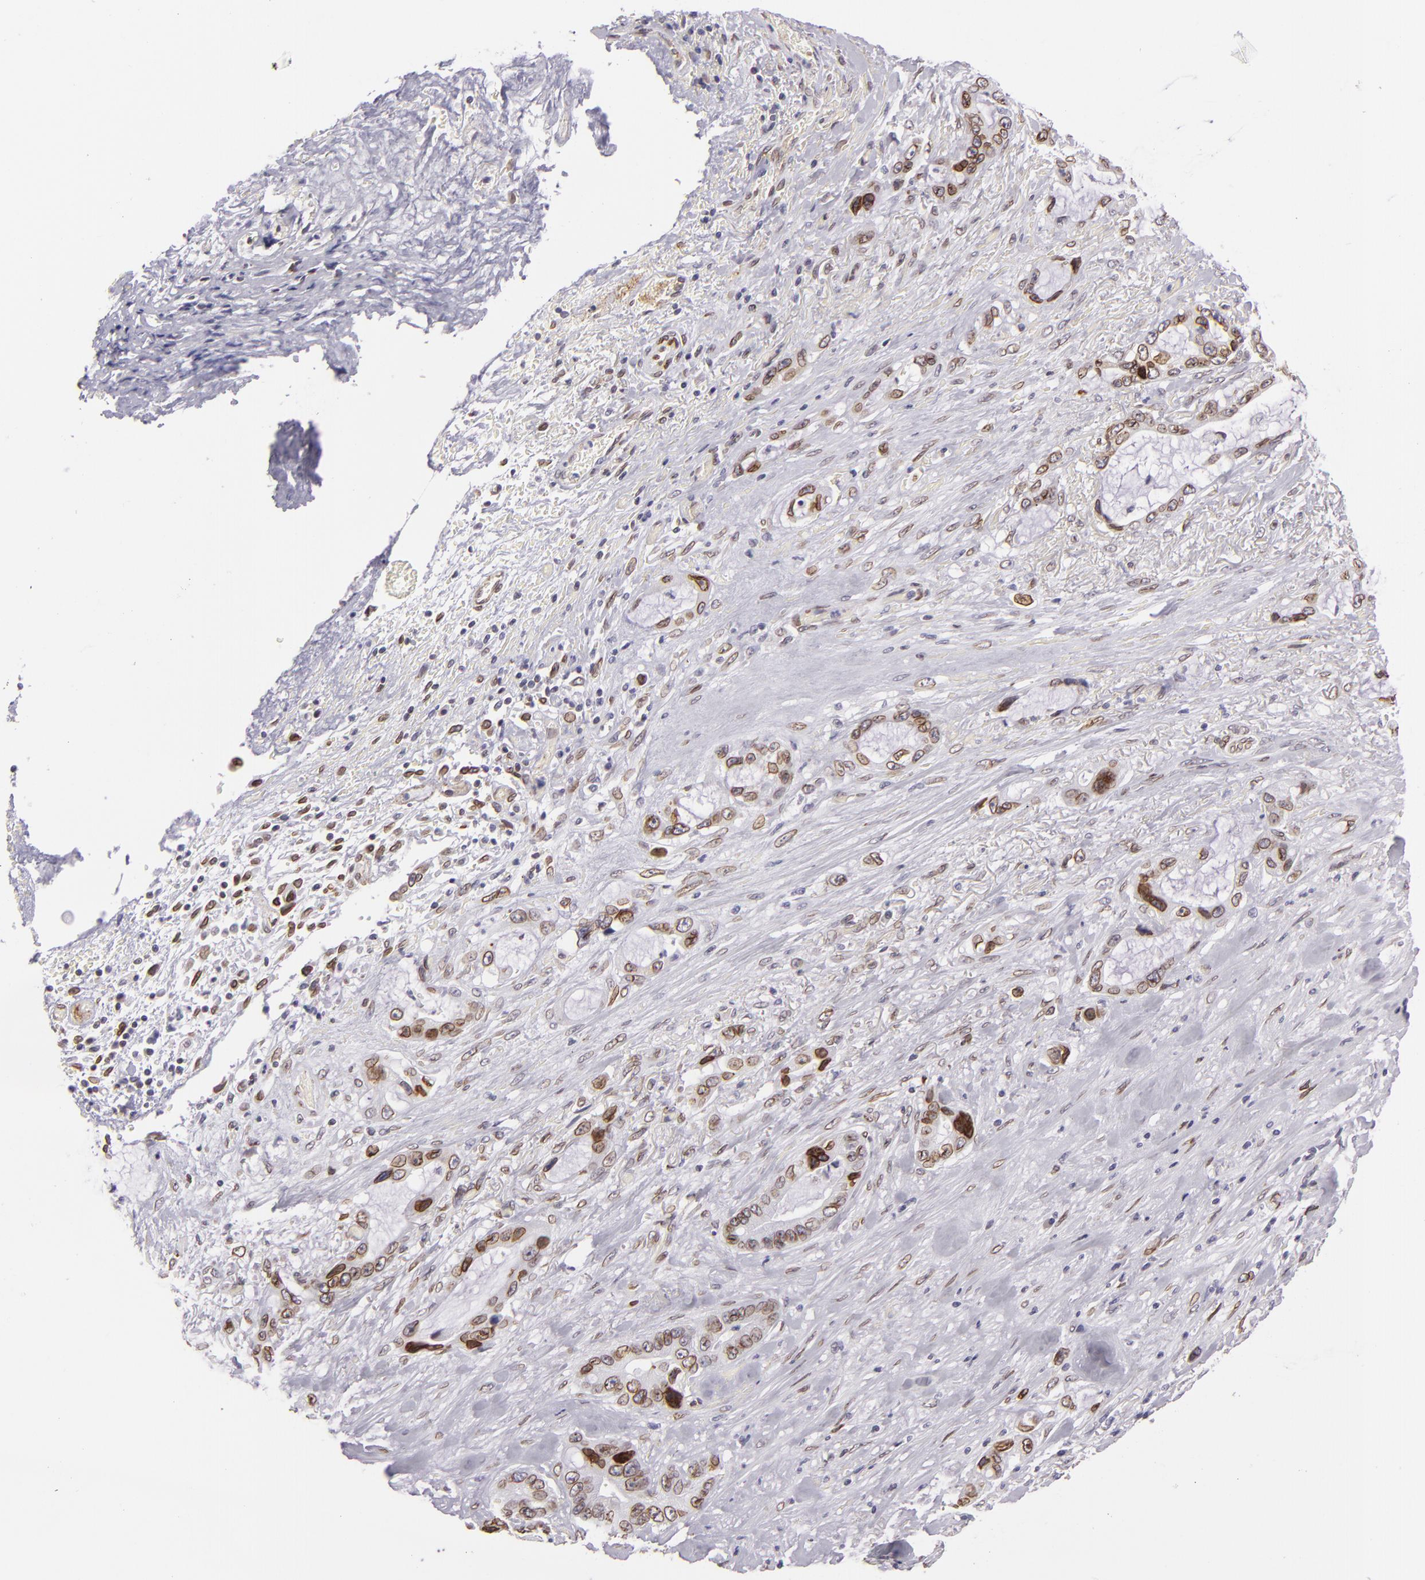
{"staining": {"intensity": "moderate", "quantity": ">75%", "location": "nuclear"}, "tissue": "pancreatic cancer", "cell_type": "Tumor cells", "image_type": "cancer", "snomed": [{"axis": "morphology", "description": "Adenocarcinoma, NOS"}, {"axis": "topography", "description": "Pancreas"}, {"axis": "topography", "description": "Stomach, upper"}], "caption": "The photomicrograph demonstrates a brown stain indicating the presence of a protein in the nuclear of tumor cells in pancreatic cancer. The protein of interest is stained brown, and the nuclei are stained in blue (DAB IHC with brightfield microscopy, high magnification).", "gene": "EMD", "patient": {"sex": "male", "age": 77}}